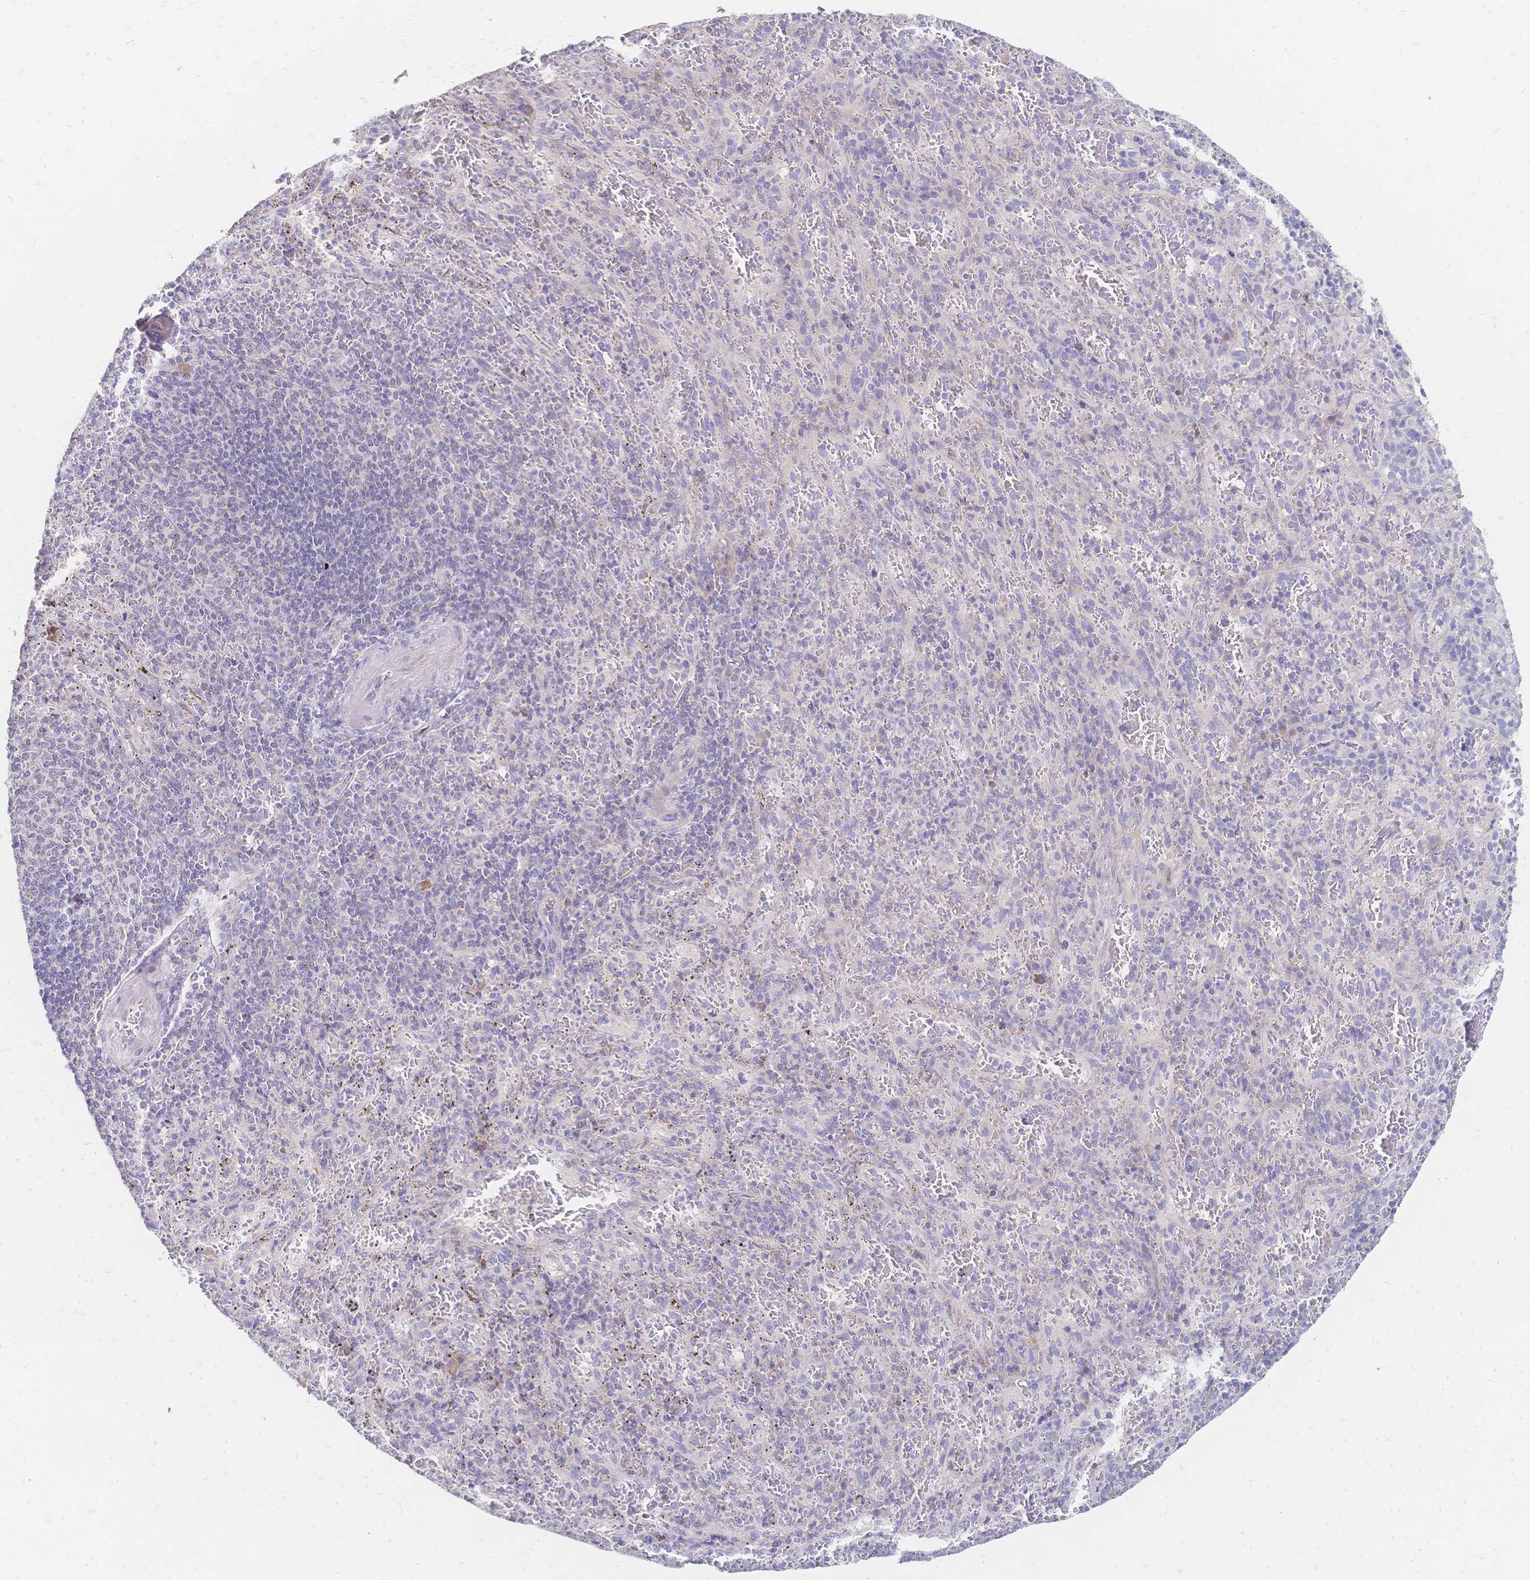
{"staining": {"intensity": "negative", "quantity": "none", "location": "none"}, "tissue": "spleen", "cell_type": "Cells in red pulp", "image_type": "normal", "snomed": [{"axis": "morphology", "description": "Normal tissue, NOS"}, {"axis": "topography", "description": "Spleen"}], "caption": "An IHC photomicrograph of normal spleen is shown. There is no staining in cells in red pulp of spleen.", "gene": "VWC2L", "patient": {"sex": "male", "age": 57}}